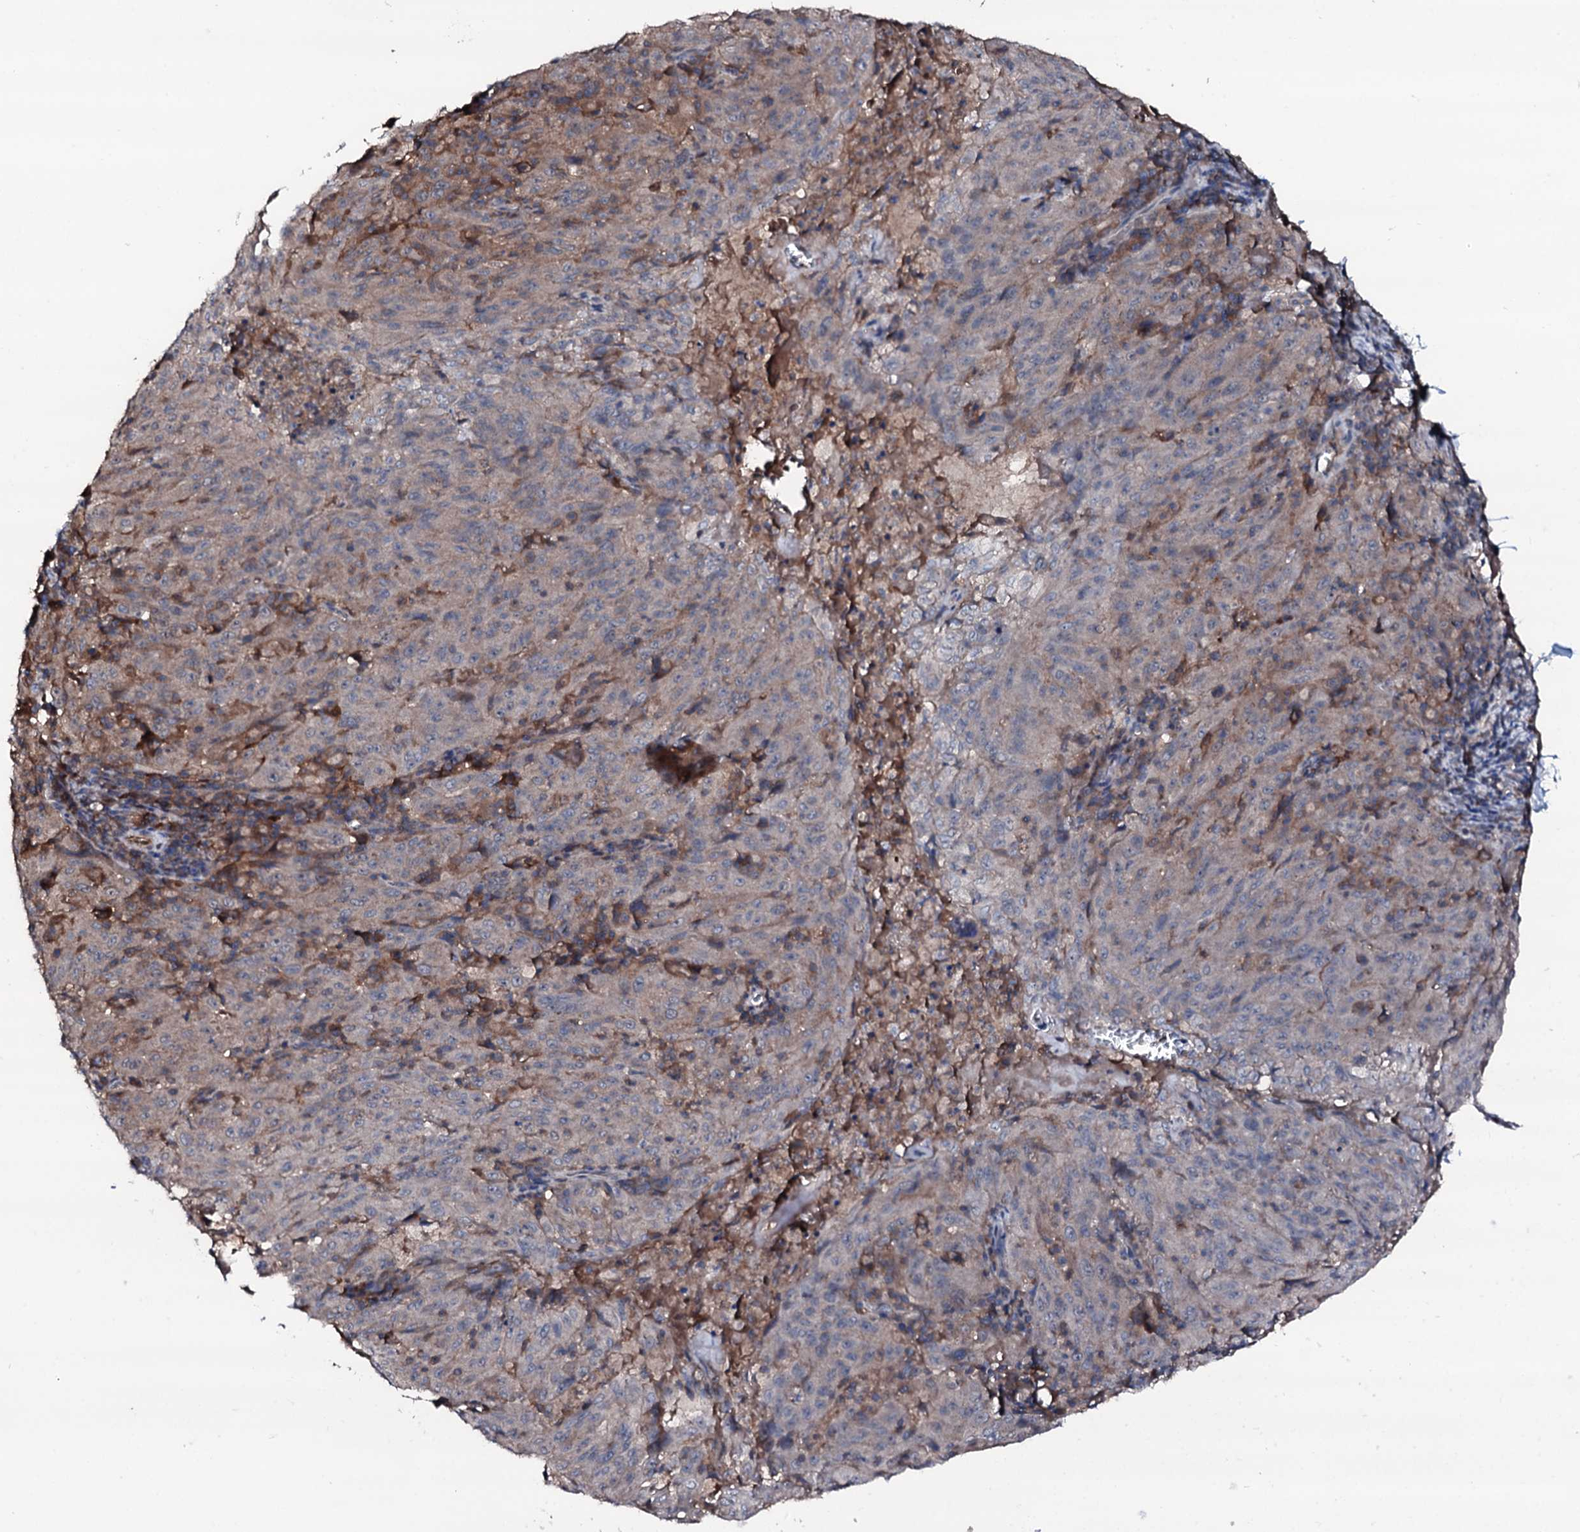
{"staining": {"intensity": "weak", "quantity": "<25%", "location": "cytoplasmic/membranous"}, "tissue": "pancreatic cancer", "cell_type": "Tumor cells", "image_type": "cancer", "snomed": [{"axis": "morphology", "description": "Adenocarcinoma, NOS"}, {"axis": "topography", "description": "Pancreas"}], "caption": "Histopathology image shows no protein staining in tumor cells of pancreatic cancer tissue. (Brightfield microscopy of DAB (3,3'-diaminobenzidine) immunohistochemistry at high magnification).", "gene": "TRAFD1", "patient": {"sex": "male", "age": 63}}